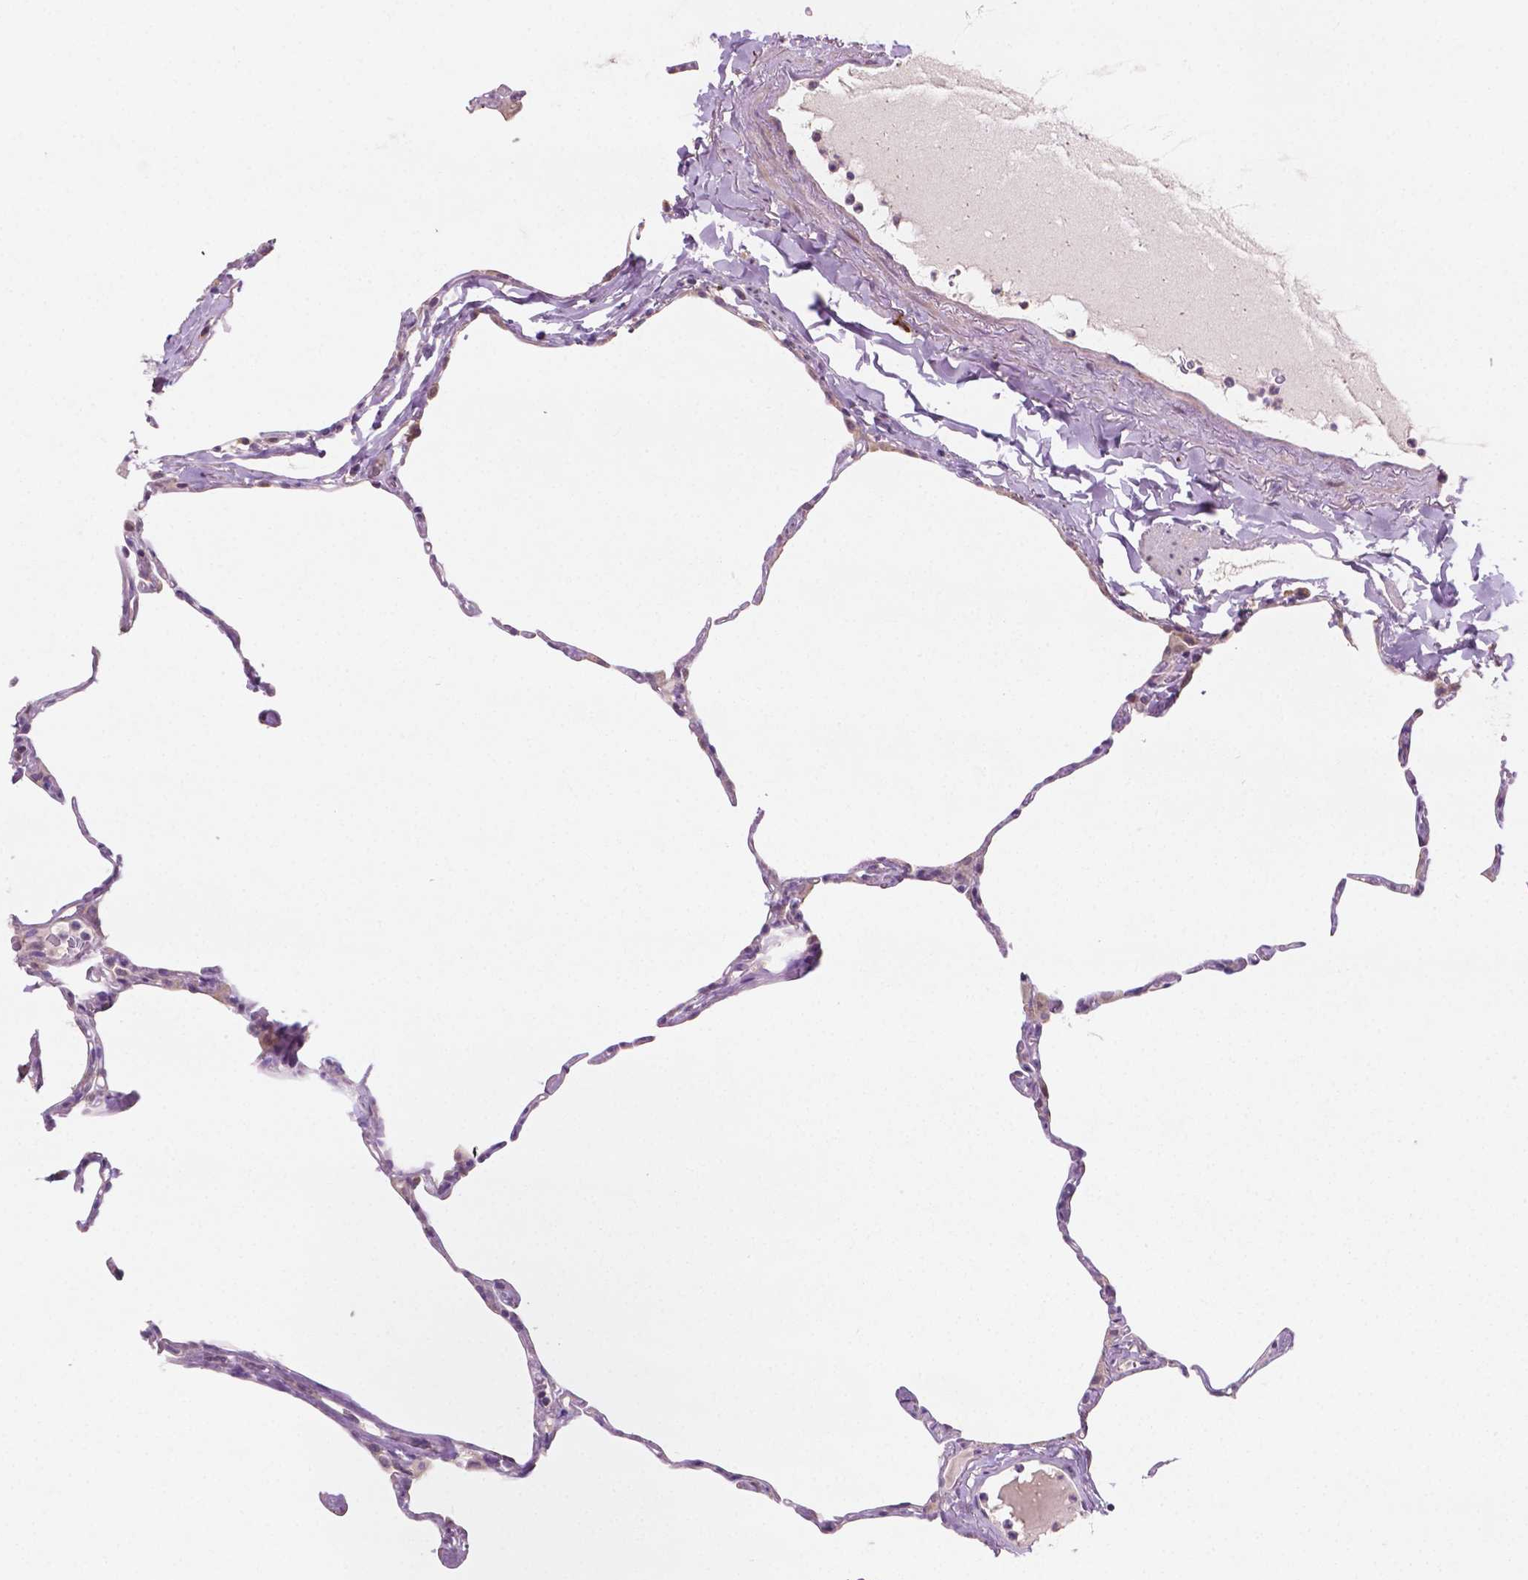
{"staining": {"intensity": "negative", "quantity": "none", "location": "none"}, "tissue": "lung", "cell_type": "Alveolar cells", "image_type": "normal", "snomed": [{"axis": "morphology", "description": "Normal tissue, NOS"}, {"axis": "topography", "description": "Lung"}], "caption": "The photomicrograph shows no significant expression in alveolar cells of lung.", "gene": "LRP1B", "patient": {"sex": "male", "age": 65}}